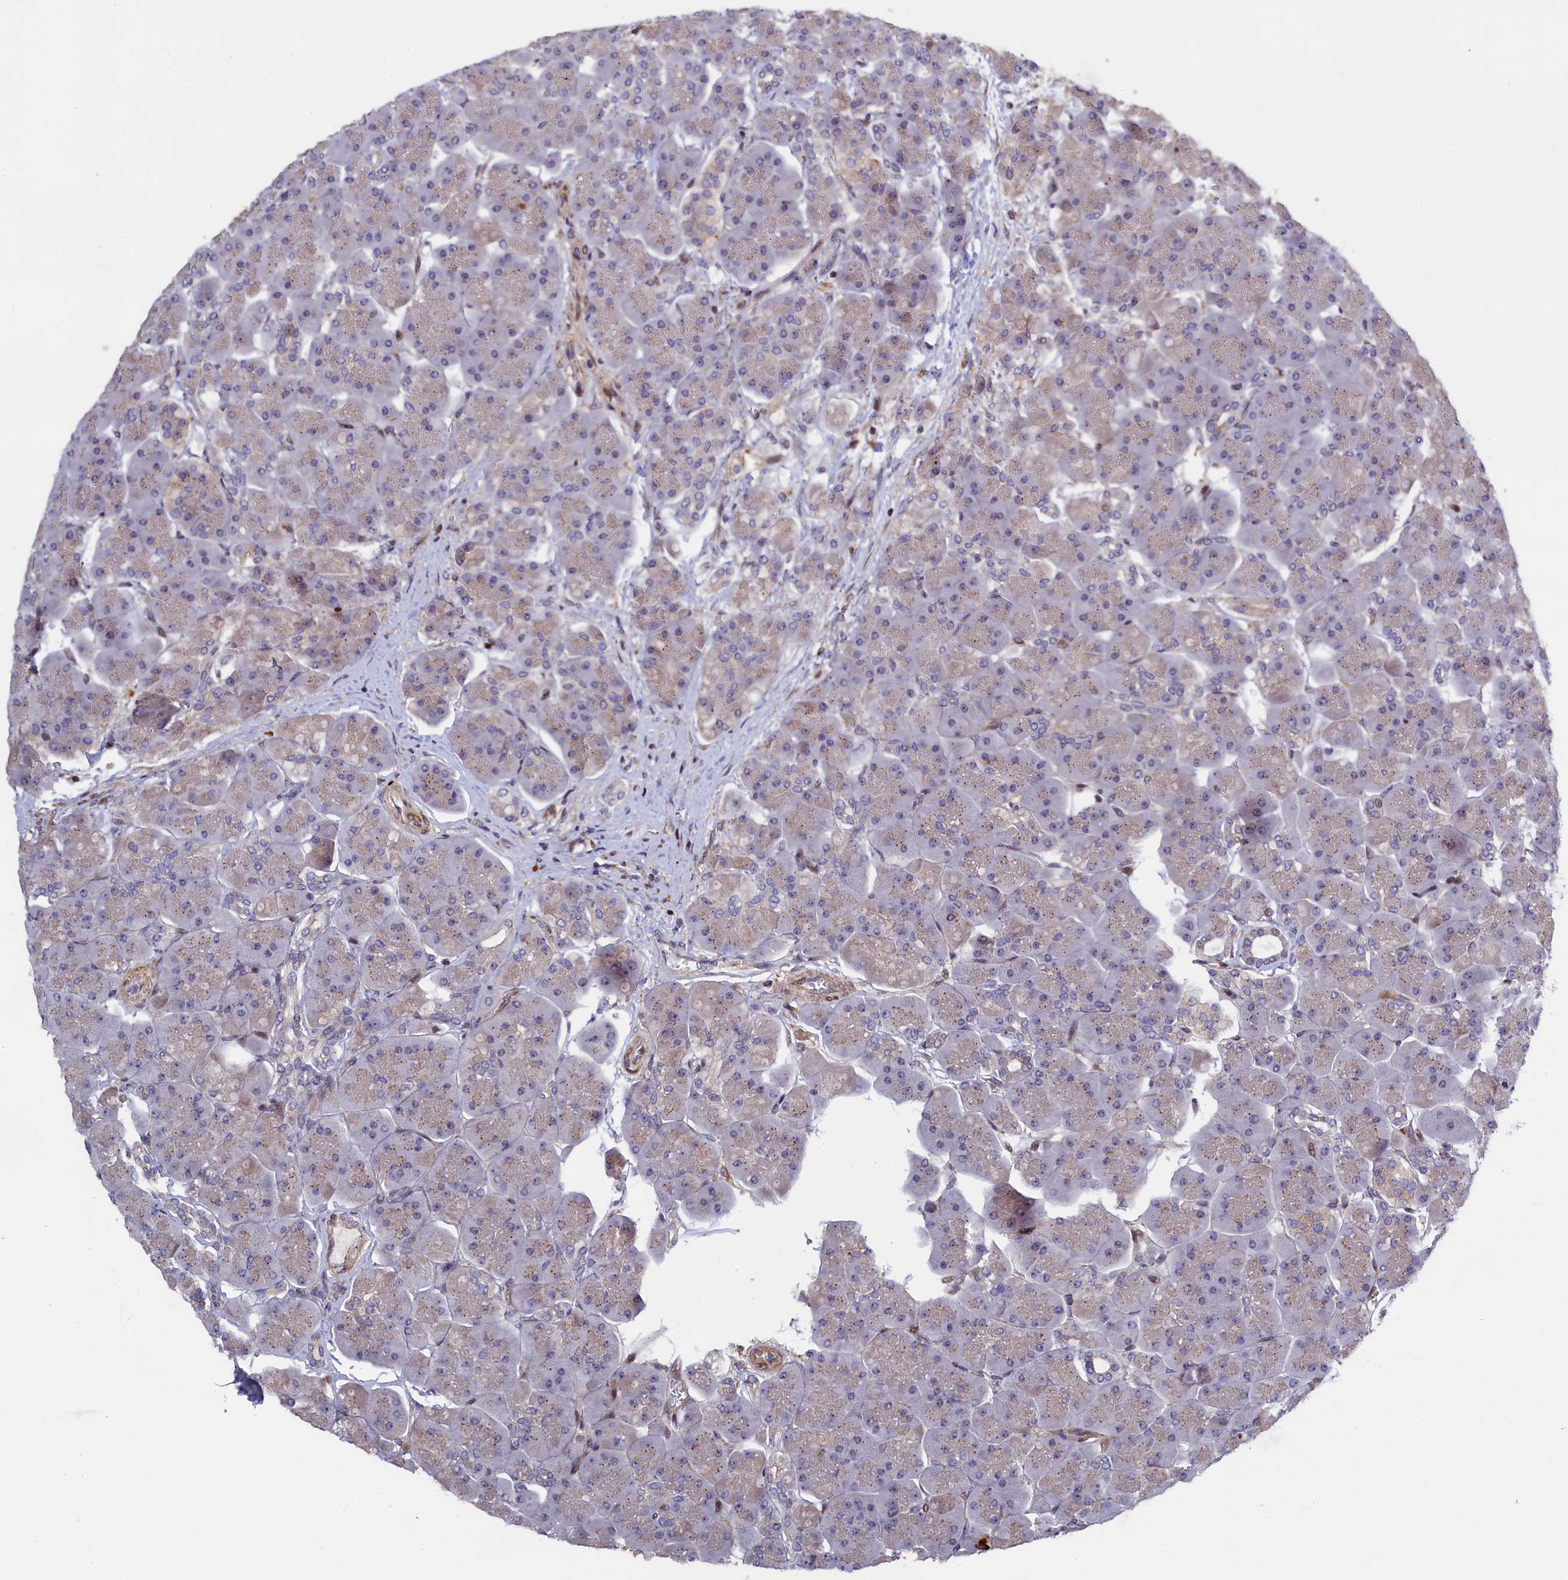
{"staining": {"intensity": "moderate", "quantity": "<25%", "location": "cytoplasmic/membranous,nuclear"}, "tissue": "pancreas", "cell_type": "Exocrine glandular cells", "image_type": "normal", "snomed": [{"axis": "morphology", "description": "Normal tissue, NOS"}, {"axis": "topography", "description": "Pancreas"}], "caption": "Immunohistochemical staining of unremarkable human pancreas shows low levels of moderate cytoplasmic/membranous,nuclear expression in about <25% of exocrine glandular cells. The protein is shown in brown color, while the nuclei are stained blue.", "gene": "TGDS", "patient": {"sex": "male", "age": 66}}